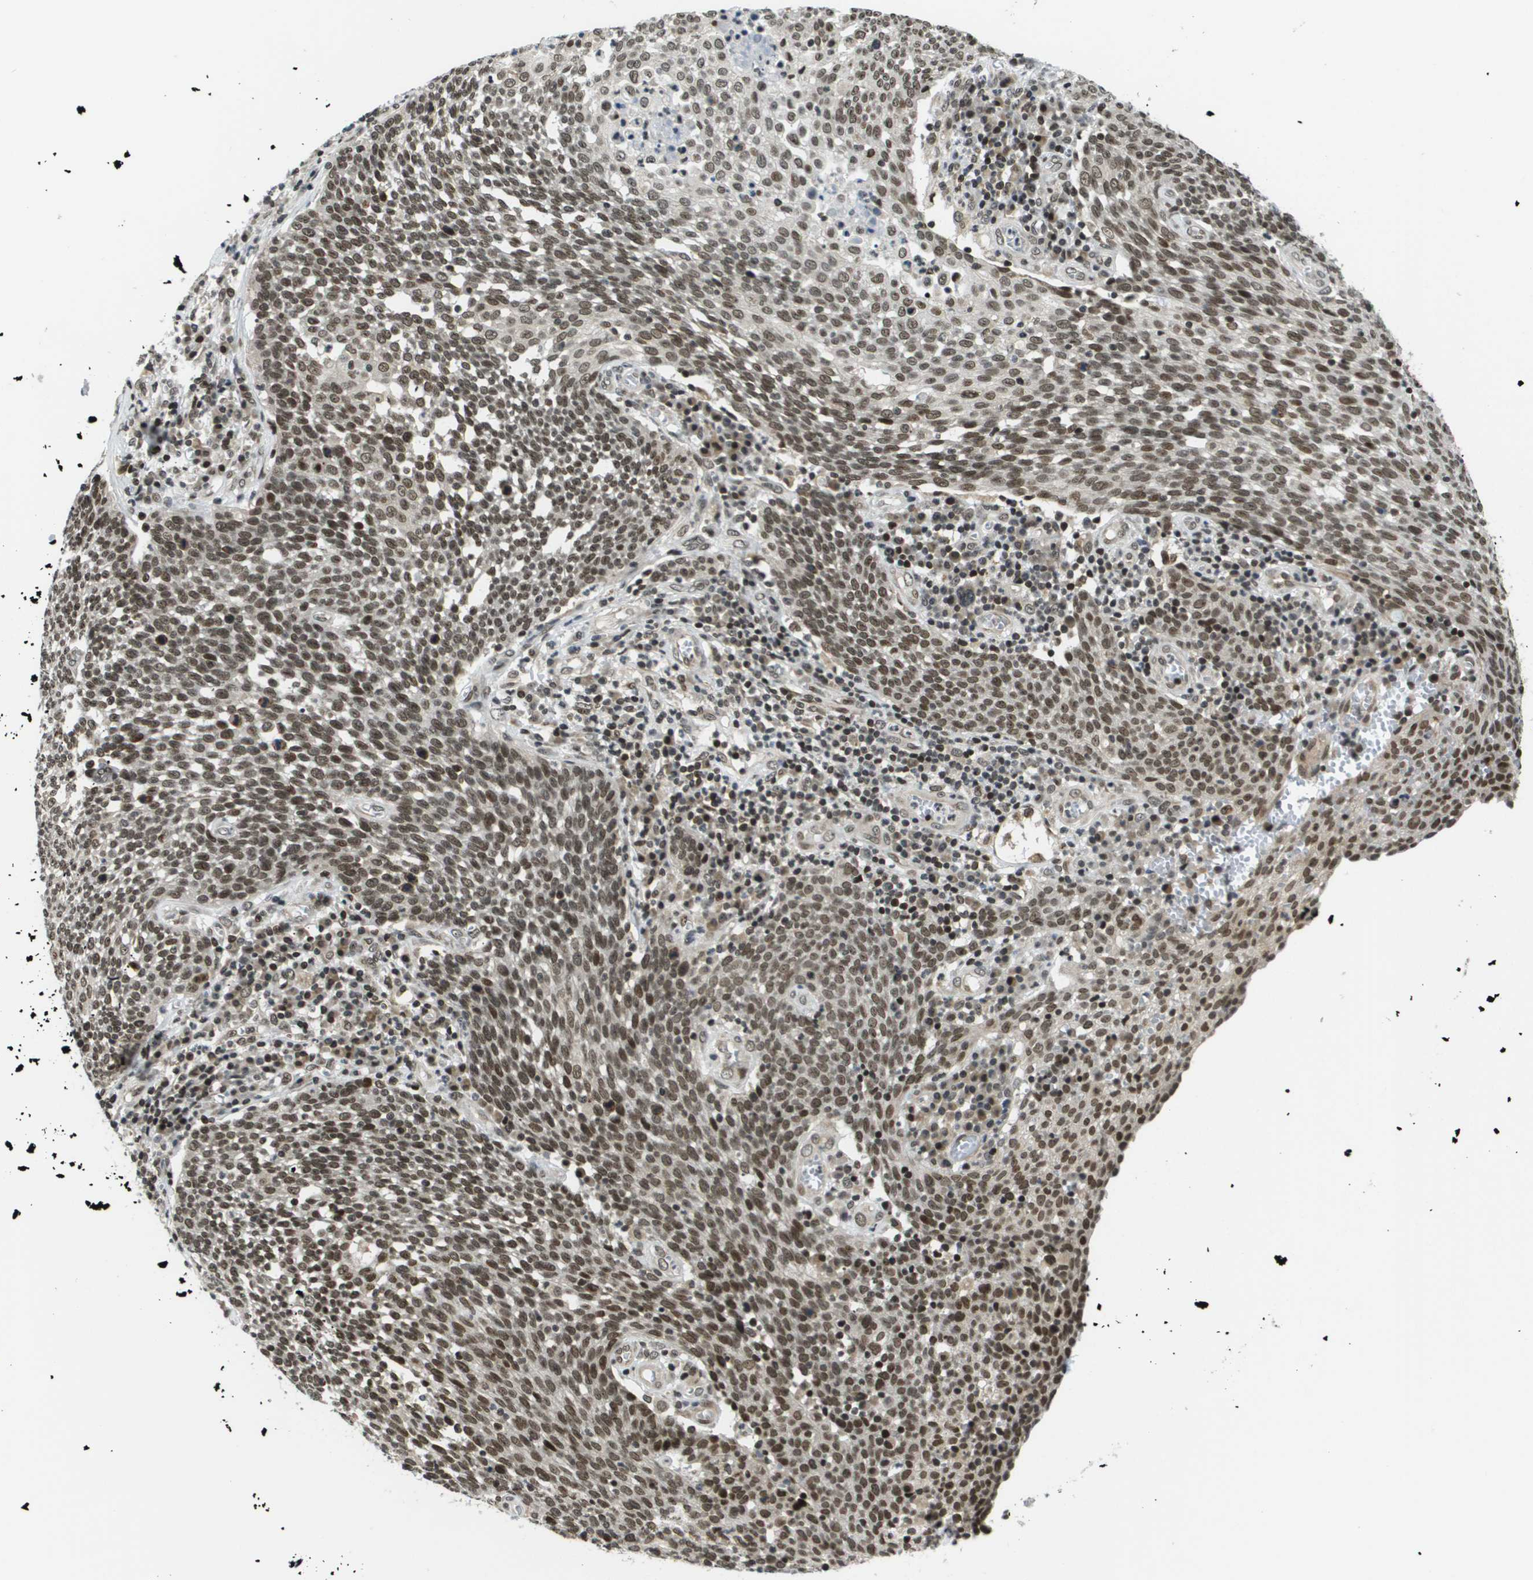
{"staining": {"intensity": "moderate", "quantity": ">75%", "location": "nuclear"}, "tissue": "cervical cancer", "cell_type": "Tumor cells", "image_type": "cancer", "snomed": [{"axis": "morphology", "description": "Squamous cell carcinoma, NOS"}, {"axis": "topography", "description": "Cervix"}], "caption": "This photomicrograph demonstrates immunohistochemistry (IHC) staining of human cervical cancer (squamous cell carcinoma), with medium moderate nuclear expression in approximately >75% of tumor cells.", "gene": "RECQL4", "patient": {"sex": "female", "age": 34}}